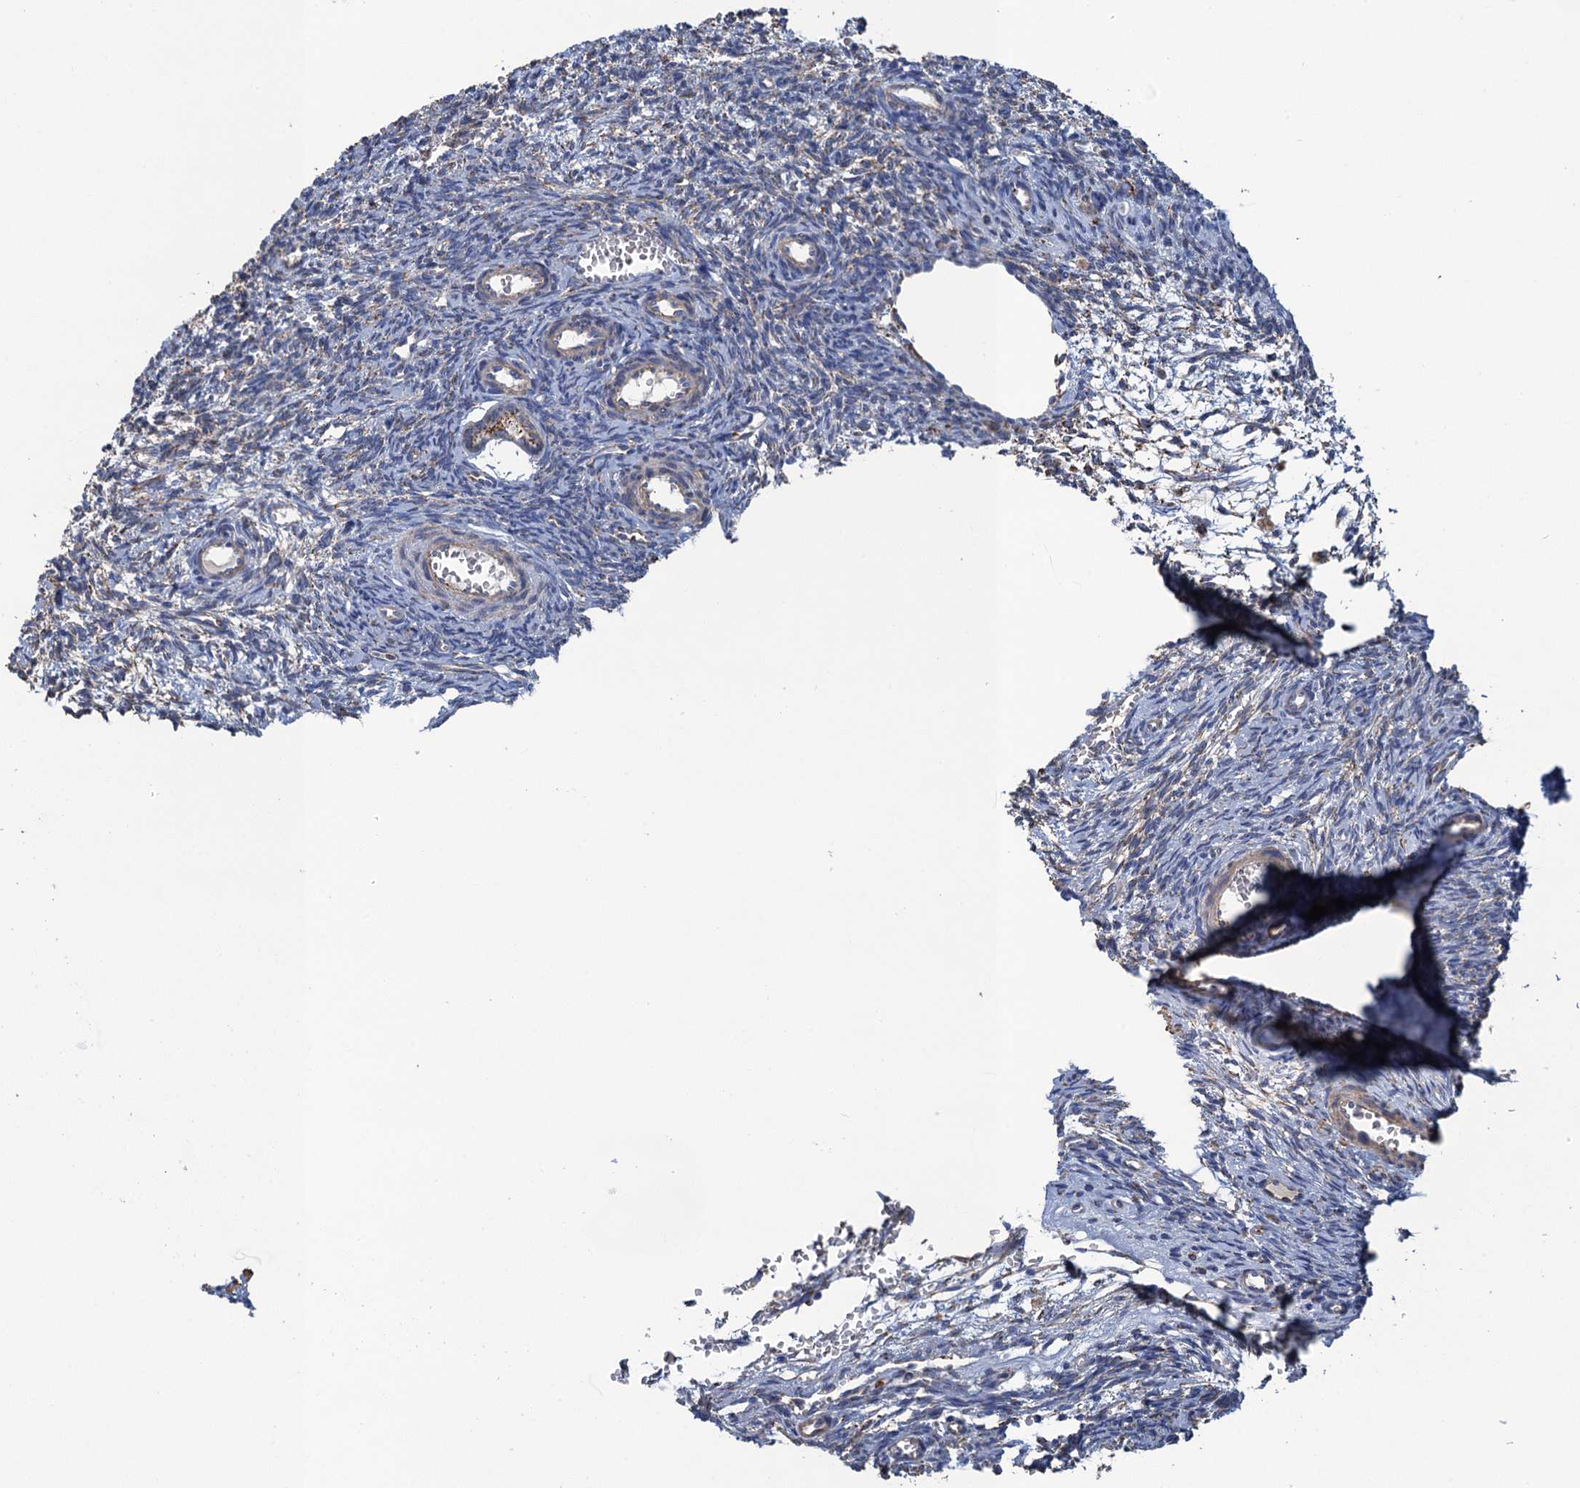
{"staining": {"intensity": "weak", "quantity": "<25%", "location": "cytoplasmic/membranous"}, "tissue": "ovary", "cell_type": "Ovarian stroma cells", "image_type": "normal", "snomed": [{"axis": "morphology", "description": "Normal tissue, NOS"}, {"axis": "topography", "description": "Ovary"}], "caption": "IHC of benign ovary displays no expression in ovarian stroma cells. (DAB immunohistochemistry (IHC) with hematoxylin counter stain).", "gene": "ENSG00000260643", "patient": {"sex": "female", "age": 39}}